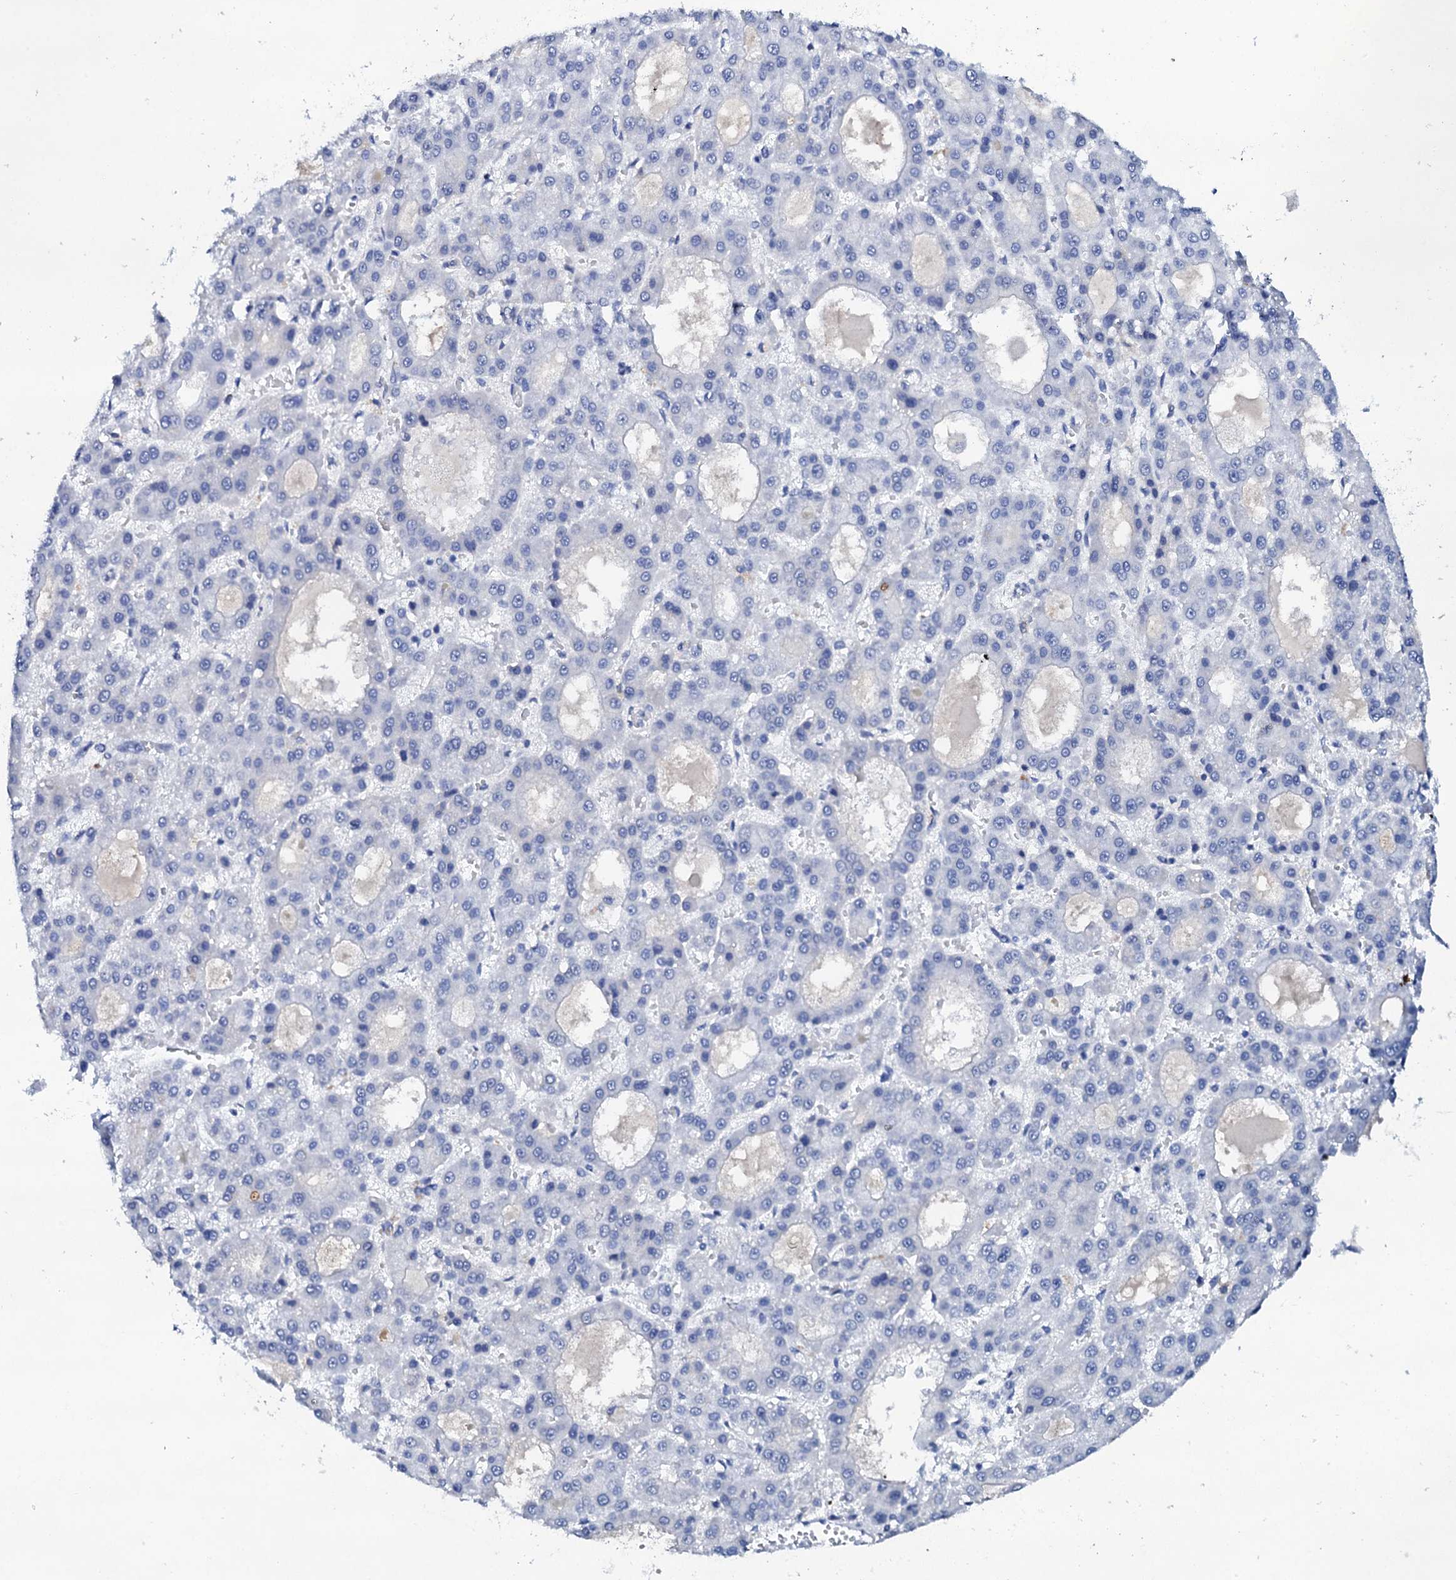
{"staining": {"intensity": "negative", "quantity": "none", "location": "none"}, "tissue": "liver cancer", "cell_type": "Tumor cells", "image_type": "cancer", "snomed": [{"axis": "morphology", "description": "Carcinoma, Hepatocellular, NOS"}, {"axis": "topography", "description": "Liver"}], "caption": "This is an immunohistochemistry histopathology image of human liver cancer (hepatocellular carcinoma). There is no staining in tumor cells.", "gene": "FBXL16", "patient": {"sex": "male", "age": 70}}